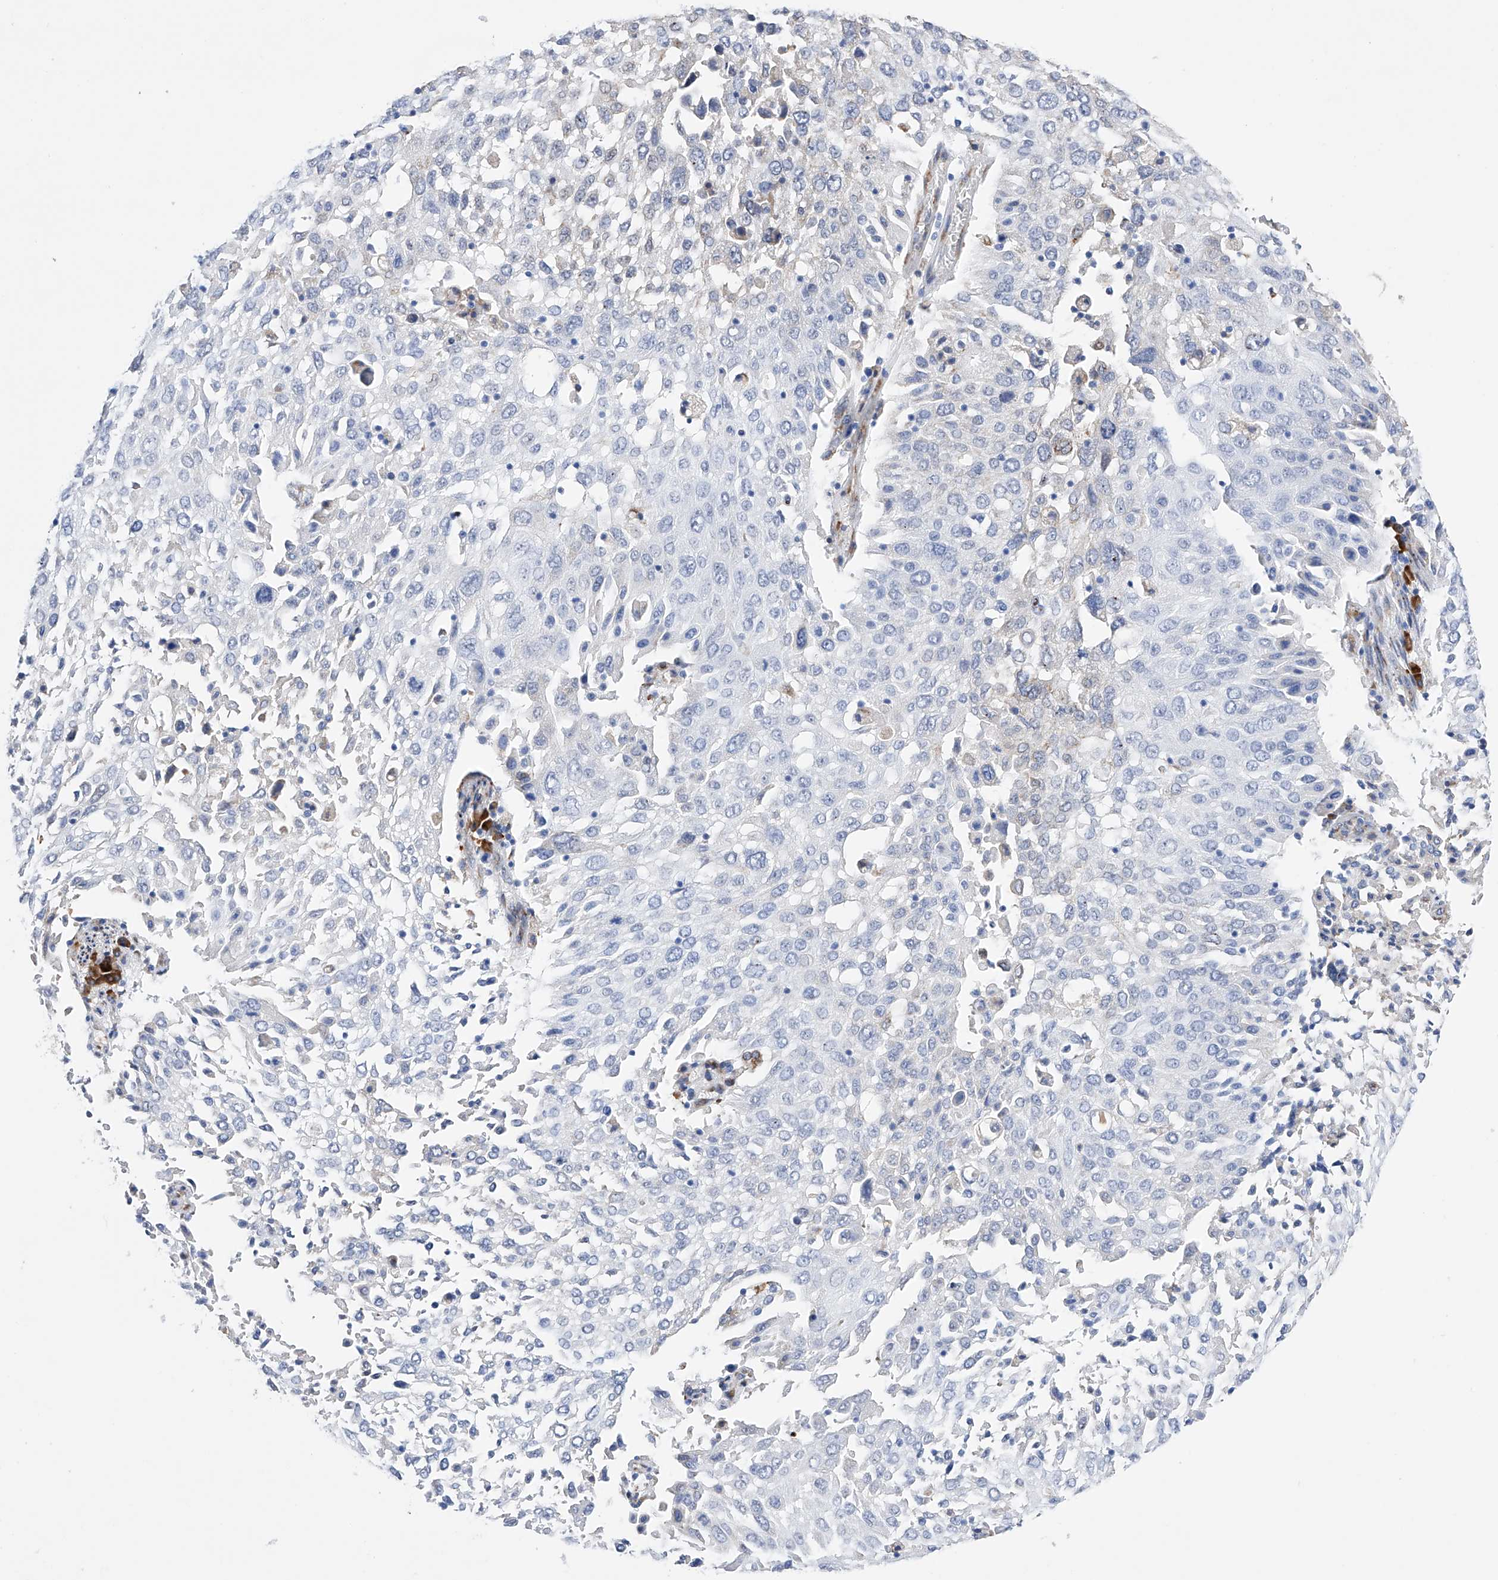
{"staining": {"intensity": "weak", "quantity": "<25%", "location": "cytoplasmic/membranous"}, "tissue": "lung cancer", "cell_type": "Tumor cells", "image_type": "cancer", "snomed": [{"axis": "morphology", "description": "Squamous cell carcinoma, NOS"}, {"axis": "topography", "description": "Lung"}], "caption": "The image displays no staining of tumor cells in lung squamous cell carcinoma. Brightfield microscopy of immunohistochemistry stained with DAB (brown) and hematoxylin (blue), captured at high magnification.", "gene": "PDIA5", "patient": {"sex": "male", "age": 65}}